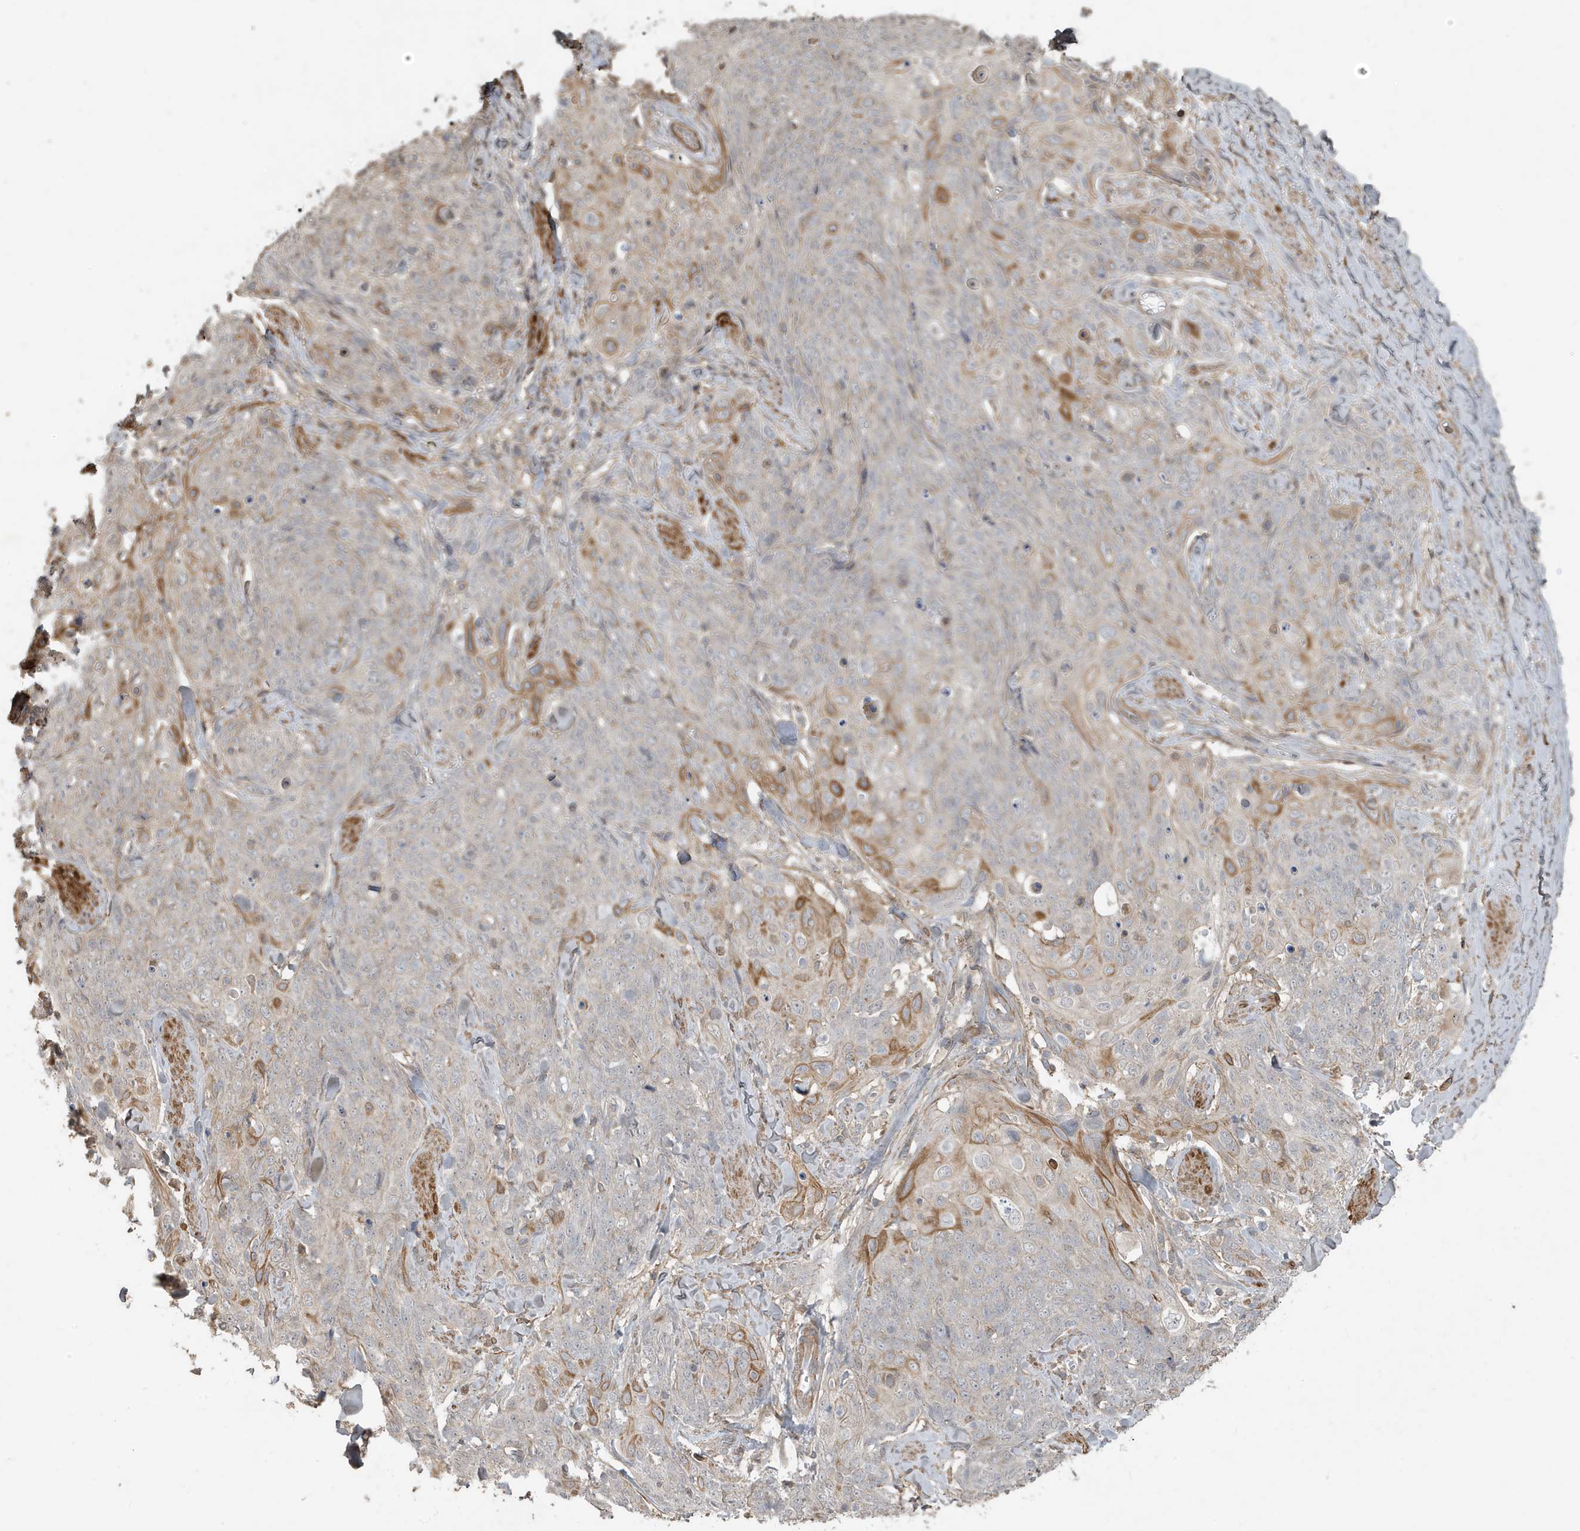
{"staining": {"intensity": "moderate", "quantity": "<25%", "location": "cytoplasmic/membranous"}, "tissue": "skin cancer", "cell_type": "Tumor cells", "image_type": "cancer", "snomed": [{"axis": "morphology", "description": "Squamous cell carcinoma, NOS"}, {"axis": "topography", "description": "Skin"}, {"axis": "topography", "description": "Vulva"}], "caption": "Immunohistochemistry (IHC) of human skin squamous cell carcinoma displays low levels of moderate cytoplasmic/membranous positivity in about <25% of tumor cells. Nuclei are stained in blue.", "gene": "PRRT3", "patient": {"sex": "female", "age": 85}}